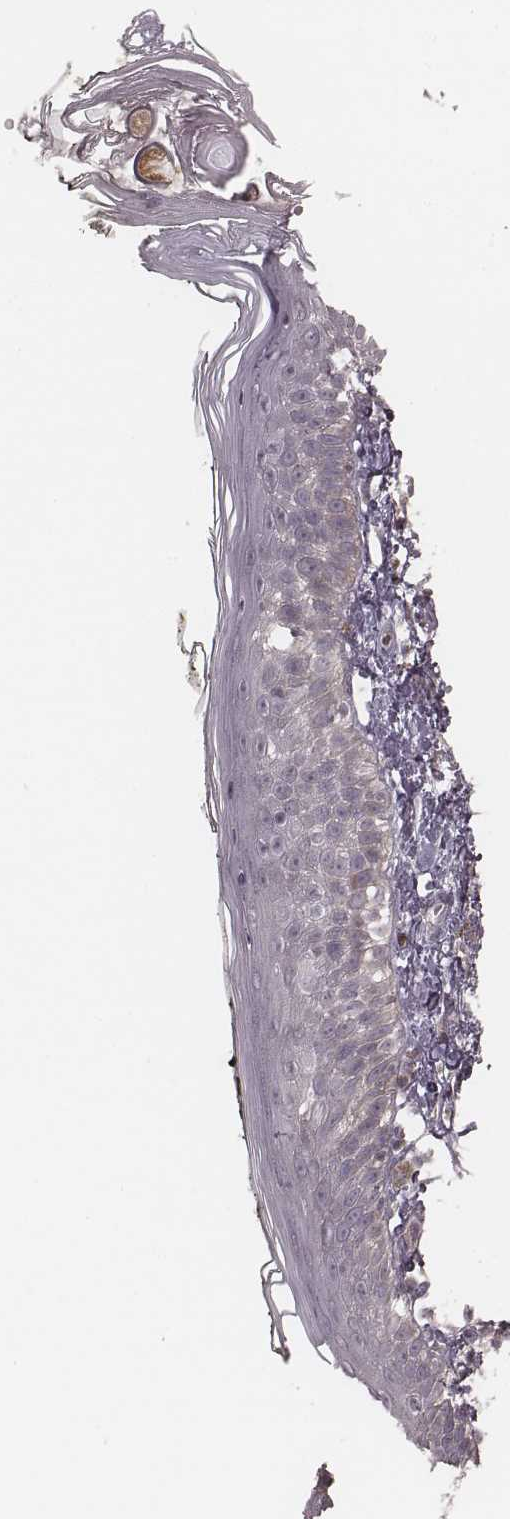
{"staining": {"intensity": "negative", "quantity": "none", "location": "none"}, "tissue": "skin", "cell_type": "Fibroblasts", "image_type": "normal", "snomed": [{"axis": "morphology", "description": "Normal tissue, NOS"}, {"axis": "topography", "description": "Skin"}], "caption": "Immunohistochemical staining of benign skin demonstrates no significant expression in fibroblasts. The staining is performed using DAB (3,3'-diaminobenzidine) brown chromogen with nuclei counter-stained in using hematoxylin.", "gene": "TDRD5", "patient": {"sex": "male", "age": 76}}